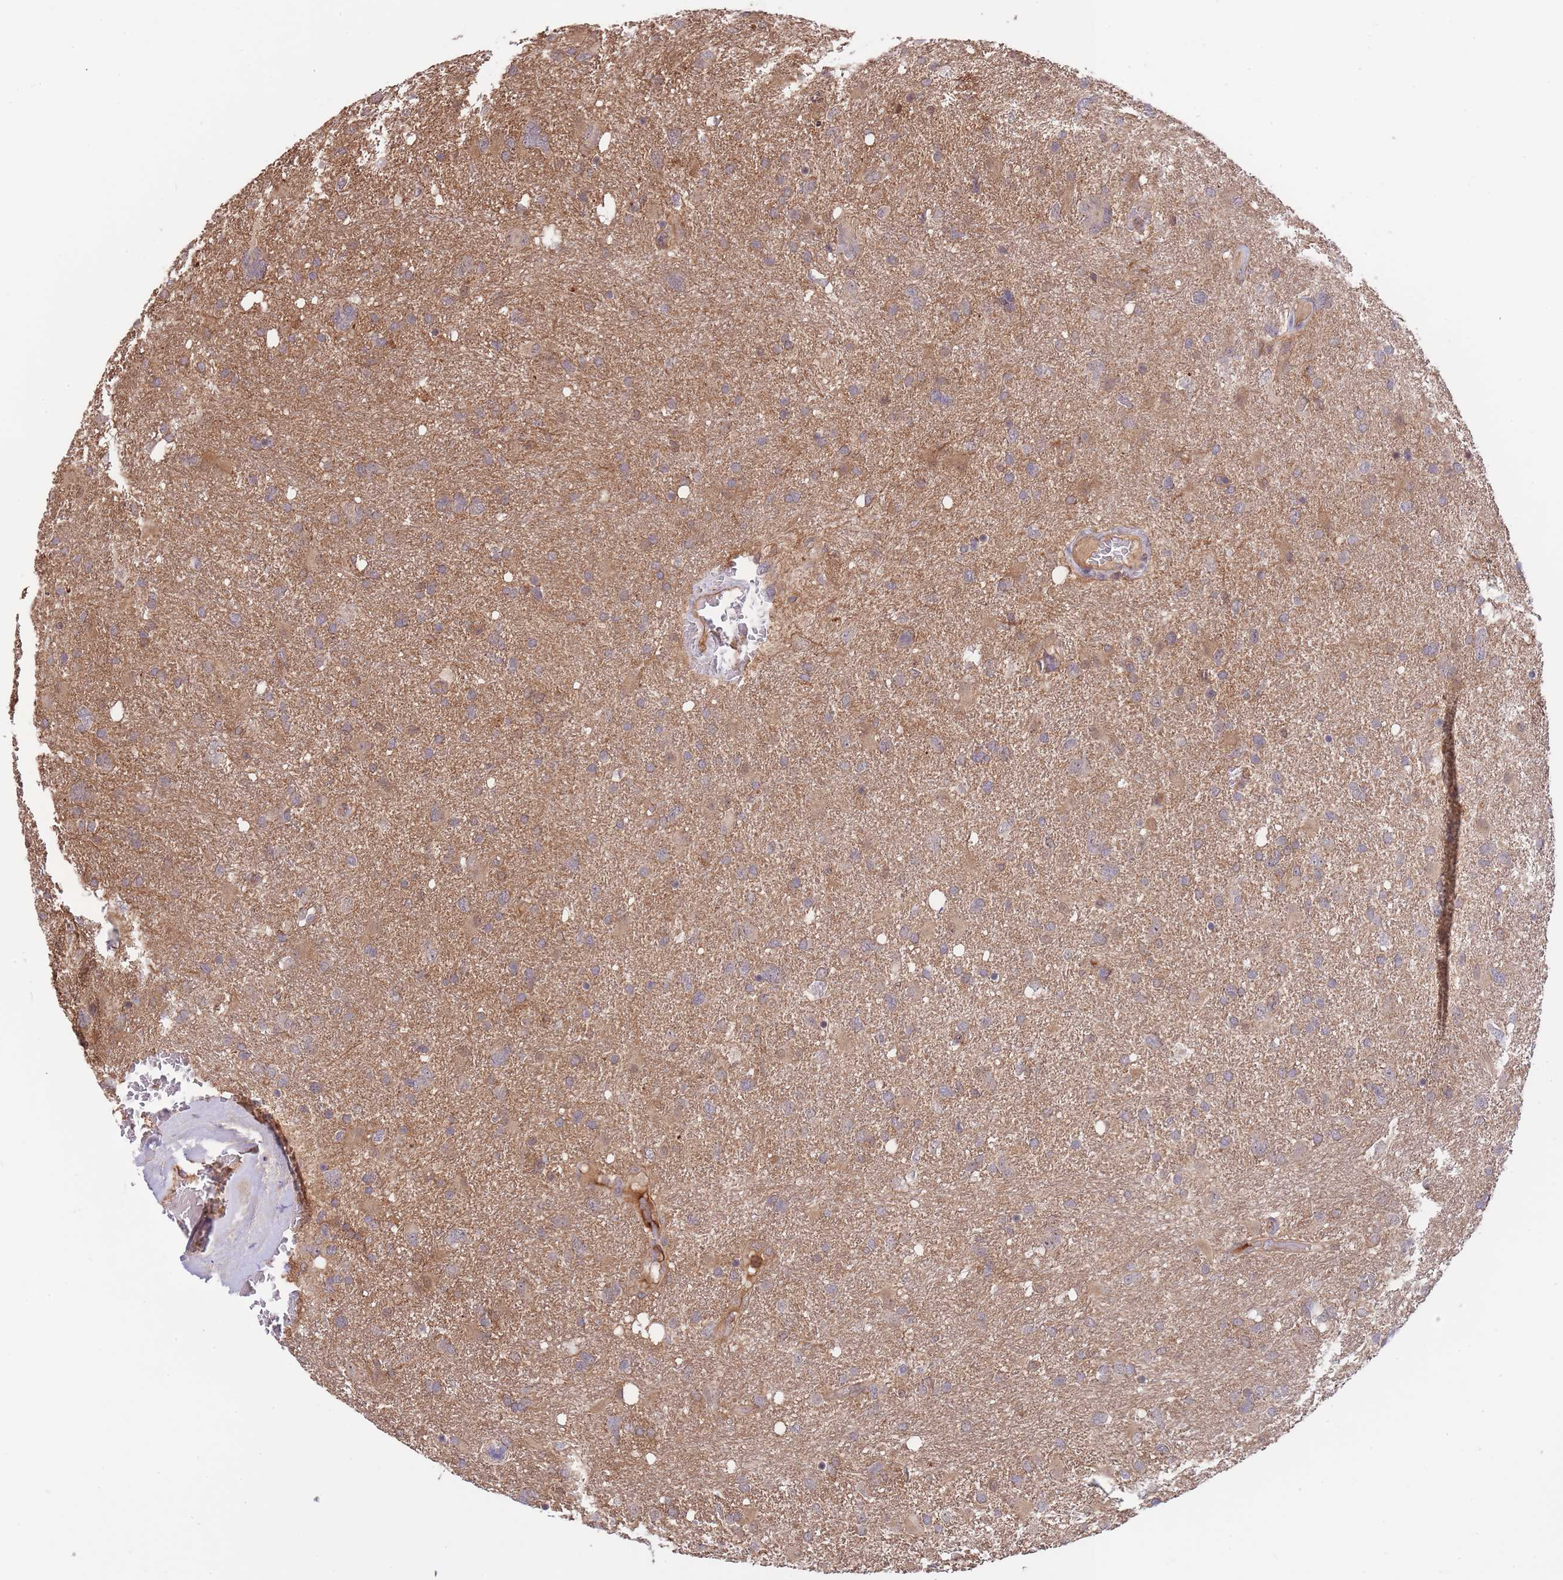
{"staining": {"intensity": "weak", "quantity": ">75%", "location": "cytoplasmic/membranous"}, "tissue": "glioma", "cell_type": "Tumor cells", "image_type": "cancer", "snomed": [{"axis": "morphology", "description": "Glioma, malignant, High grade"}, {"axis": "topography", "description": "Brain"}], "caption": "This image reveals immunohistochemistry (IHC) staining of glioma, with low weak cytoplasmic/membranous expression in approximately >75% of tumor cells.", "gene": "ZNF304", "patient": {"sex": "male", "age": 61}}